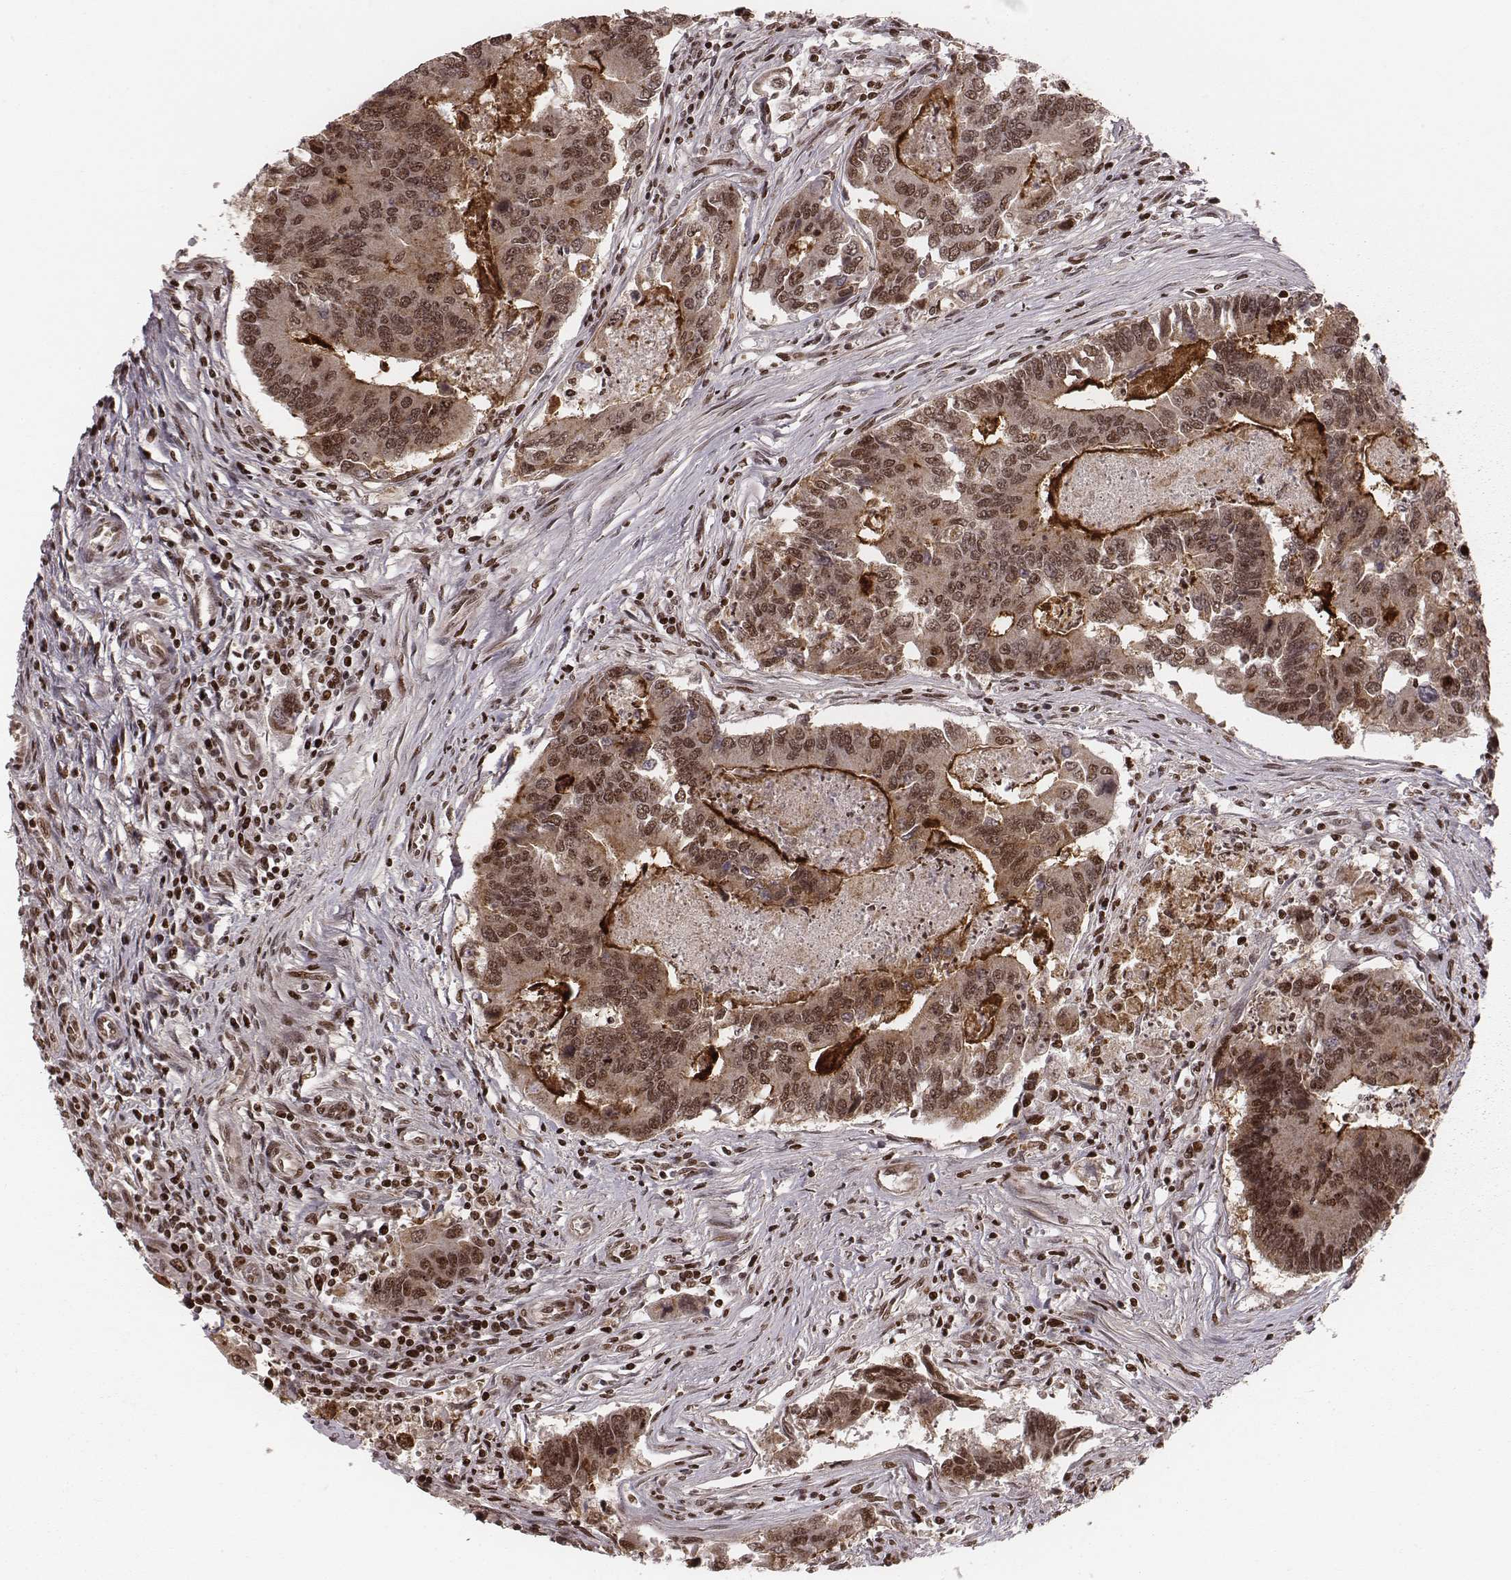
{"staining": {"intensity": "moderate", "quantity": ">75%", "location": "cytoplasmic/membranous,nuclear"}, "tissue": "colorectal cancer", "cell_type": "Tumor cells", "image_type": "cancer", "snomed": [{"axis": "morphology", "description": "Adenocarcinoma, NOS"}, {"axis": "topography", "description": "Colon"}], "caption": "Immunohistochemical staining of colorectal cancer reveals medium levels of moderate cytoplasmic/membranous and nuclear protein positivity in approximately >75% of tumor cells. (DAB IHC, brown staining for protein, blue staining for nuclei).", "gene": "VRK3", "patient": {"sex": "female", "age": 67}}